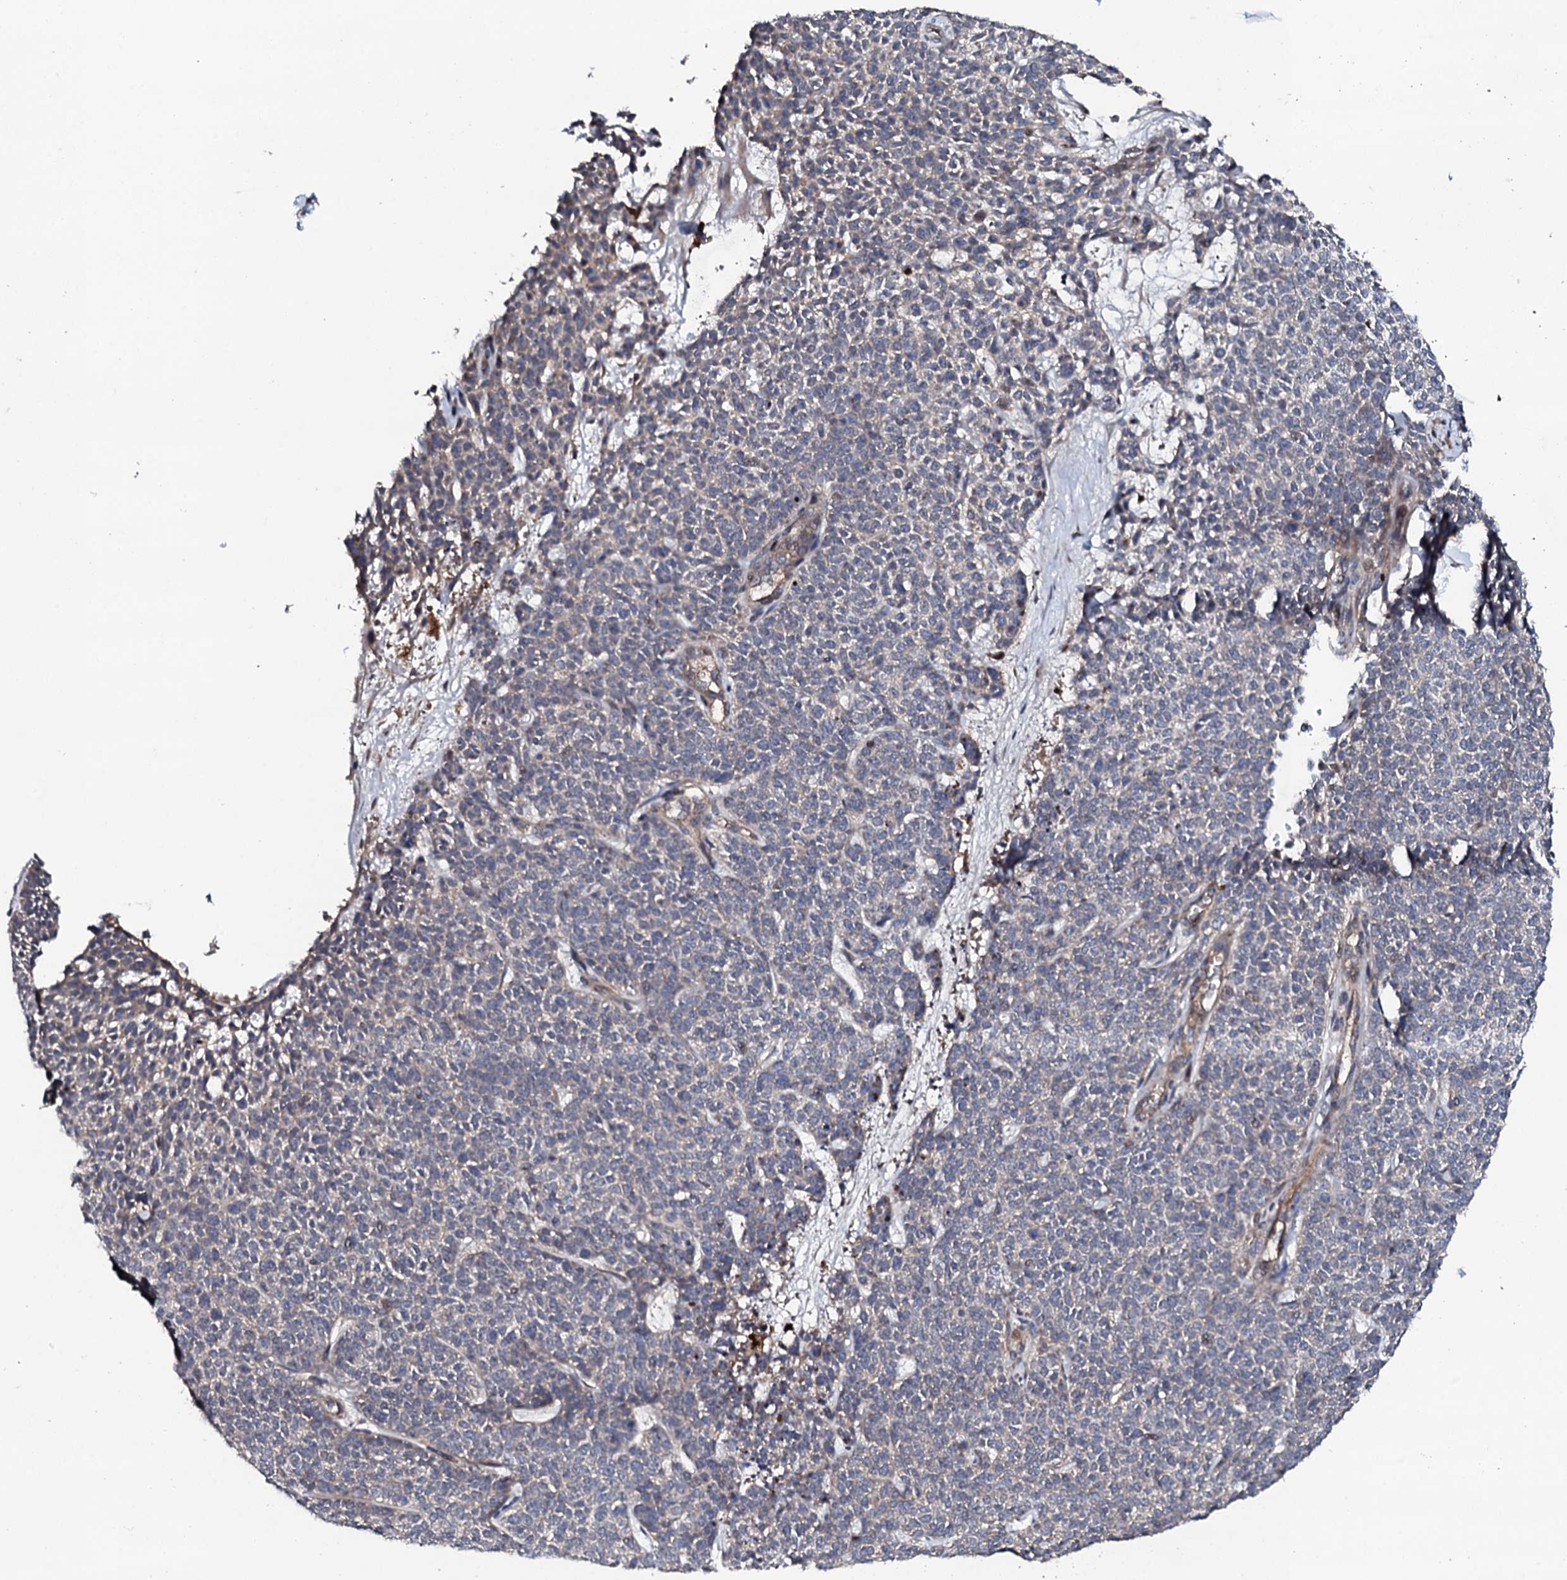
{"staining": {"intensity": "negative", "quantity": "none", "location": "none"}, "tissue": "skin cancer", "cell_type": "Tumor cells", "image_type": "cancer", "snomed": [{"axis": "morphology", "description": "Basal cell carcinoma"}, {"axis": "topography", "description": "Skin"}], "caption": "DAB (3,3'-diaminobenzidine) immunohistochemical staining of skin basal cell carcinoma shows no significant expression in tumor cells.", "gene": "CIAO2A", "patient": {"sex": "female", "age": 84}}